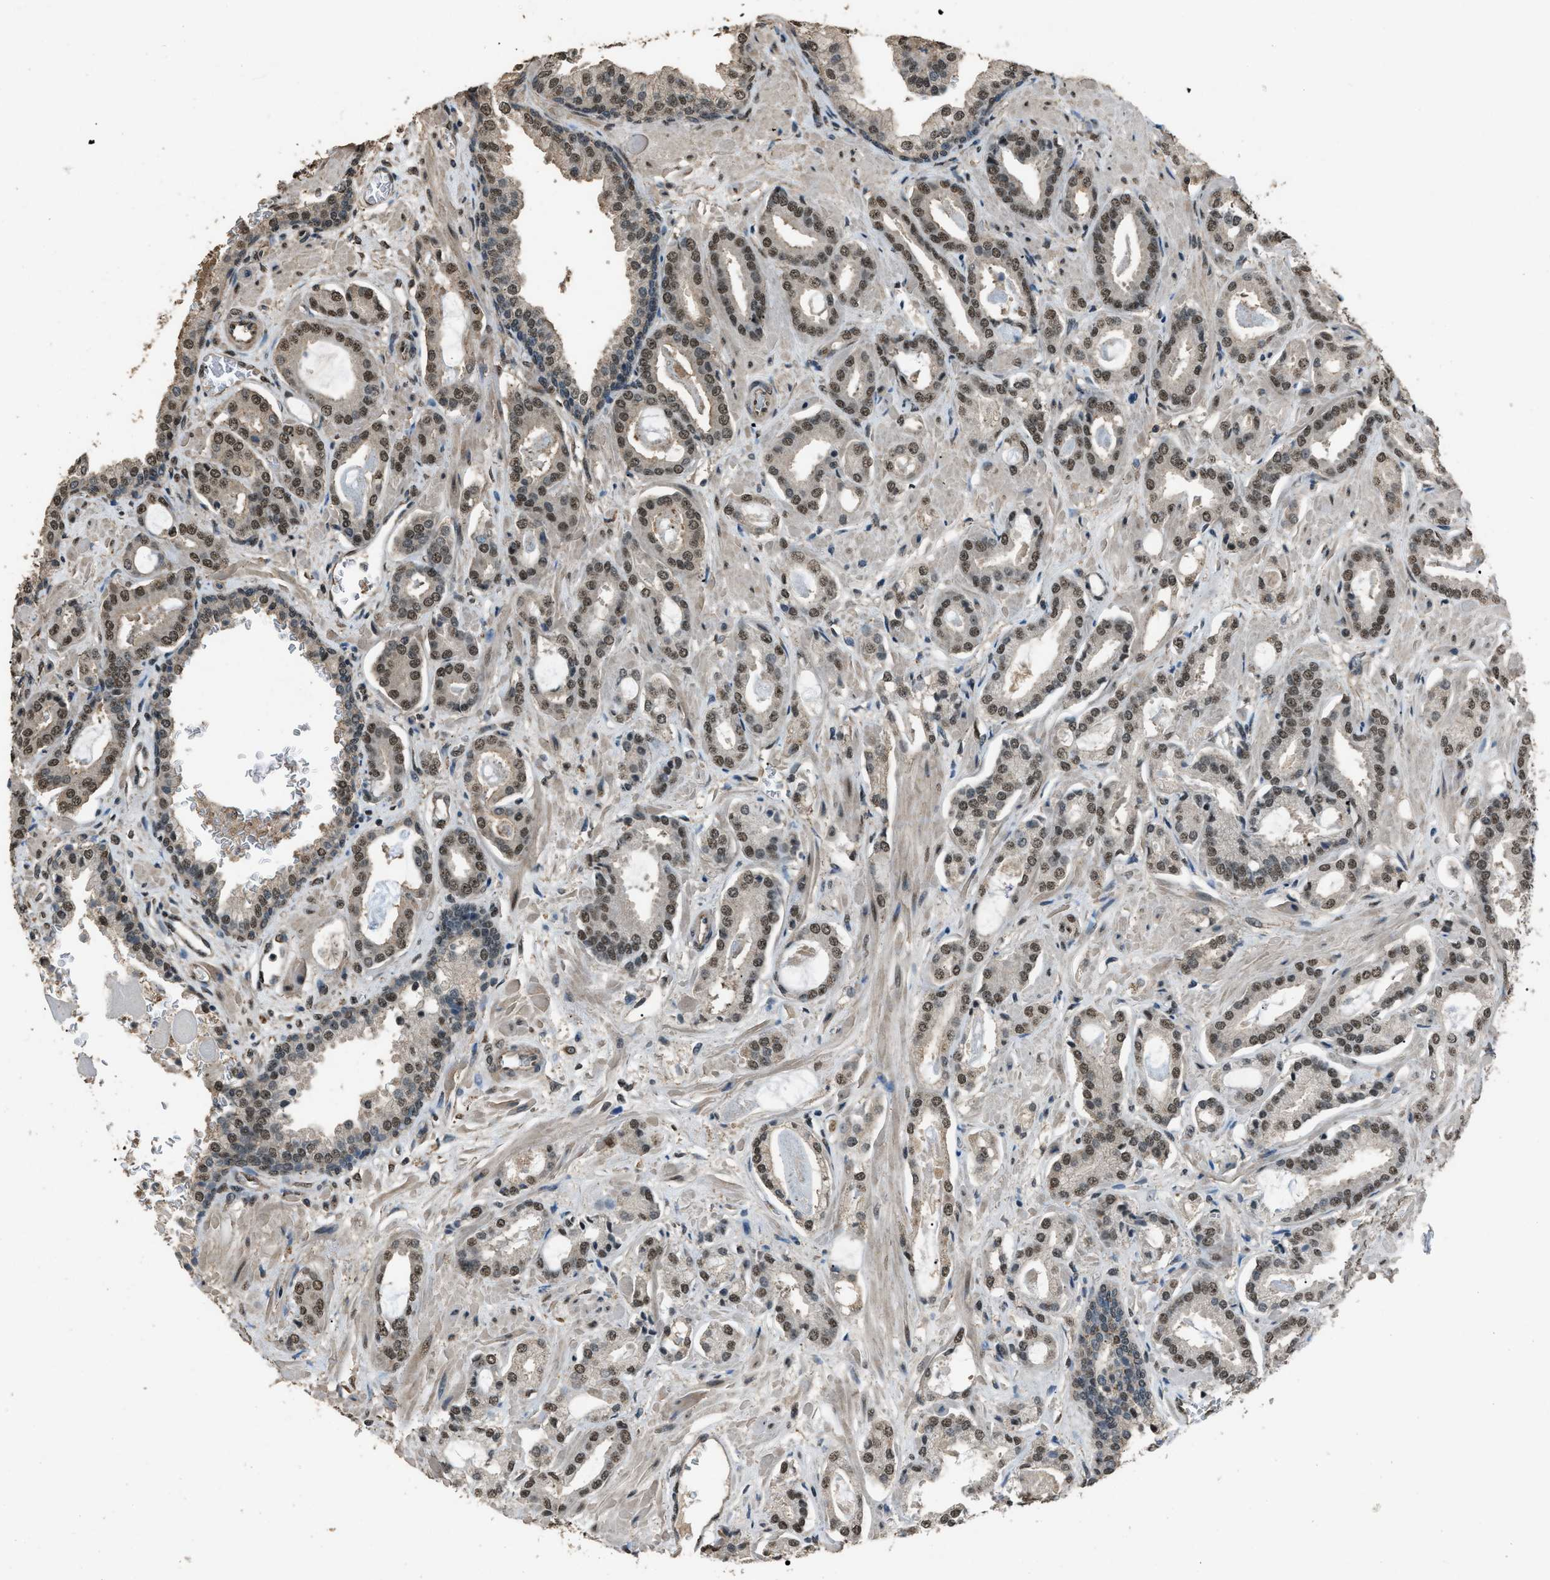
{"staining": {"intensity": "moderate", "quantity": ">75%", "location": "nuclear"}, "tissue": "prostate cancer", "cell_type": "Tumor cells", "image_type": "cancer", "snomed": [{"axis": "morphology", "description": "Adenocarcinoma, Low grade"}, {"axis": "topography", "description": "Prostate"}], "caption": "The immunohistochemical stain labels moderate nuclear staining in tumor cells of prostate low-grade adenocarcinoma tissue.", "gene": "SERTAD2", "patient": {"sex": "male", "age": 53}}